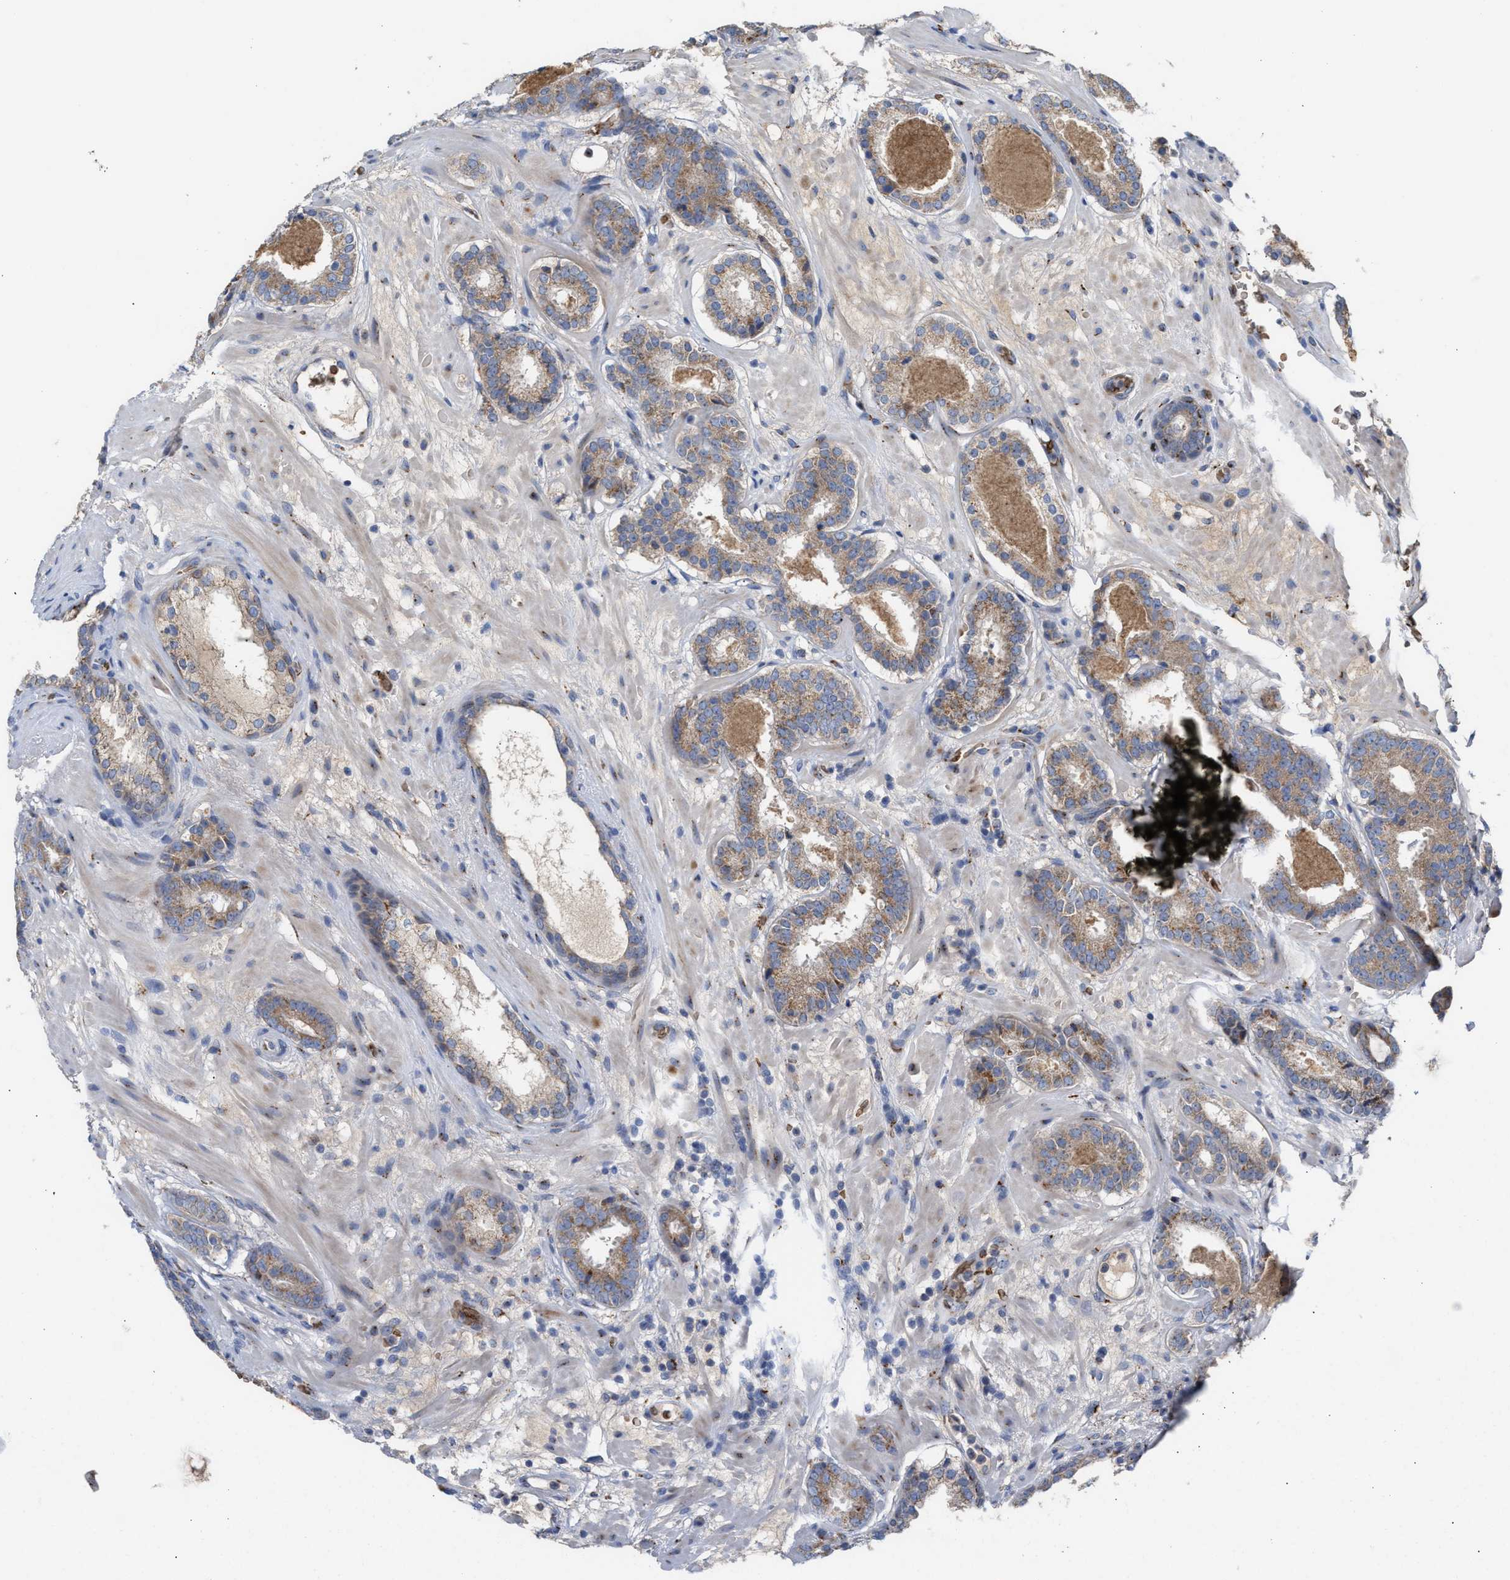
{"staining": {"intensity": "moderate", "quantity": ">75%", "location": "cytoplasmic/membranous"}, "tissue": "prostate cancer", "cell_type": "Tumor cells", "image_type": "cancer", "snomed": [{"axis": "morphology", "description": "Adenocarcinoma, Low grade"}, {"axis": "topography", "description": "Prostate"}], "caption": "Prostate cancer tissue exhibits moderate cytoplasmic/membranous positivity in approximately >75% of tumor cells", "gene": "CCL2", "patient": {"sex": "male", "age": 69}}